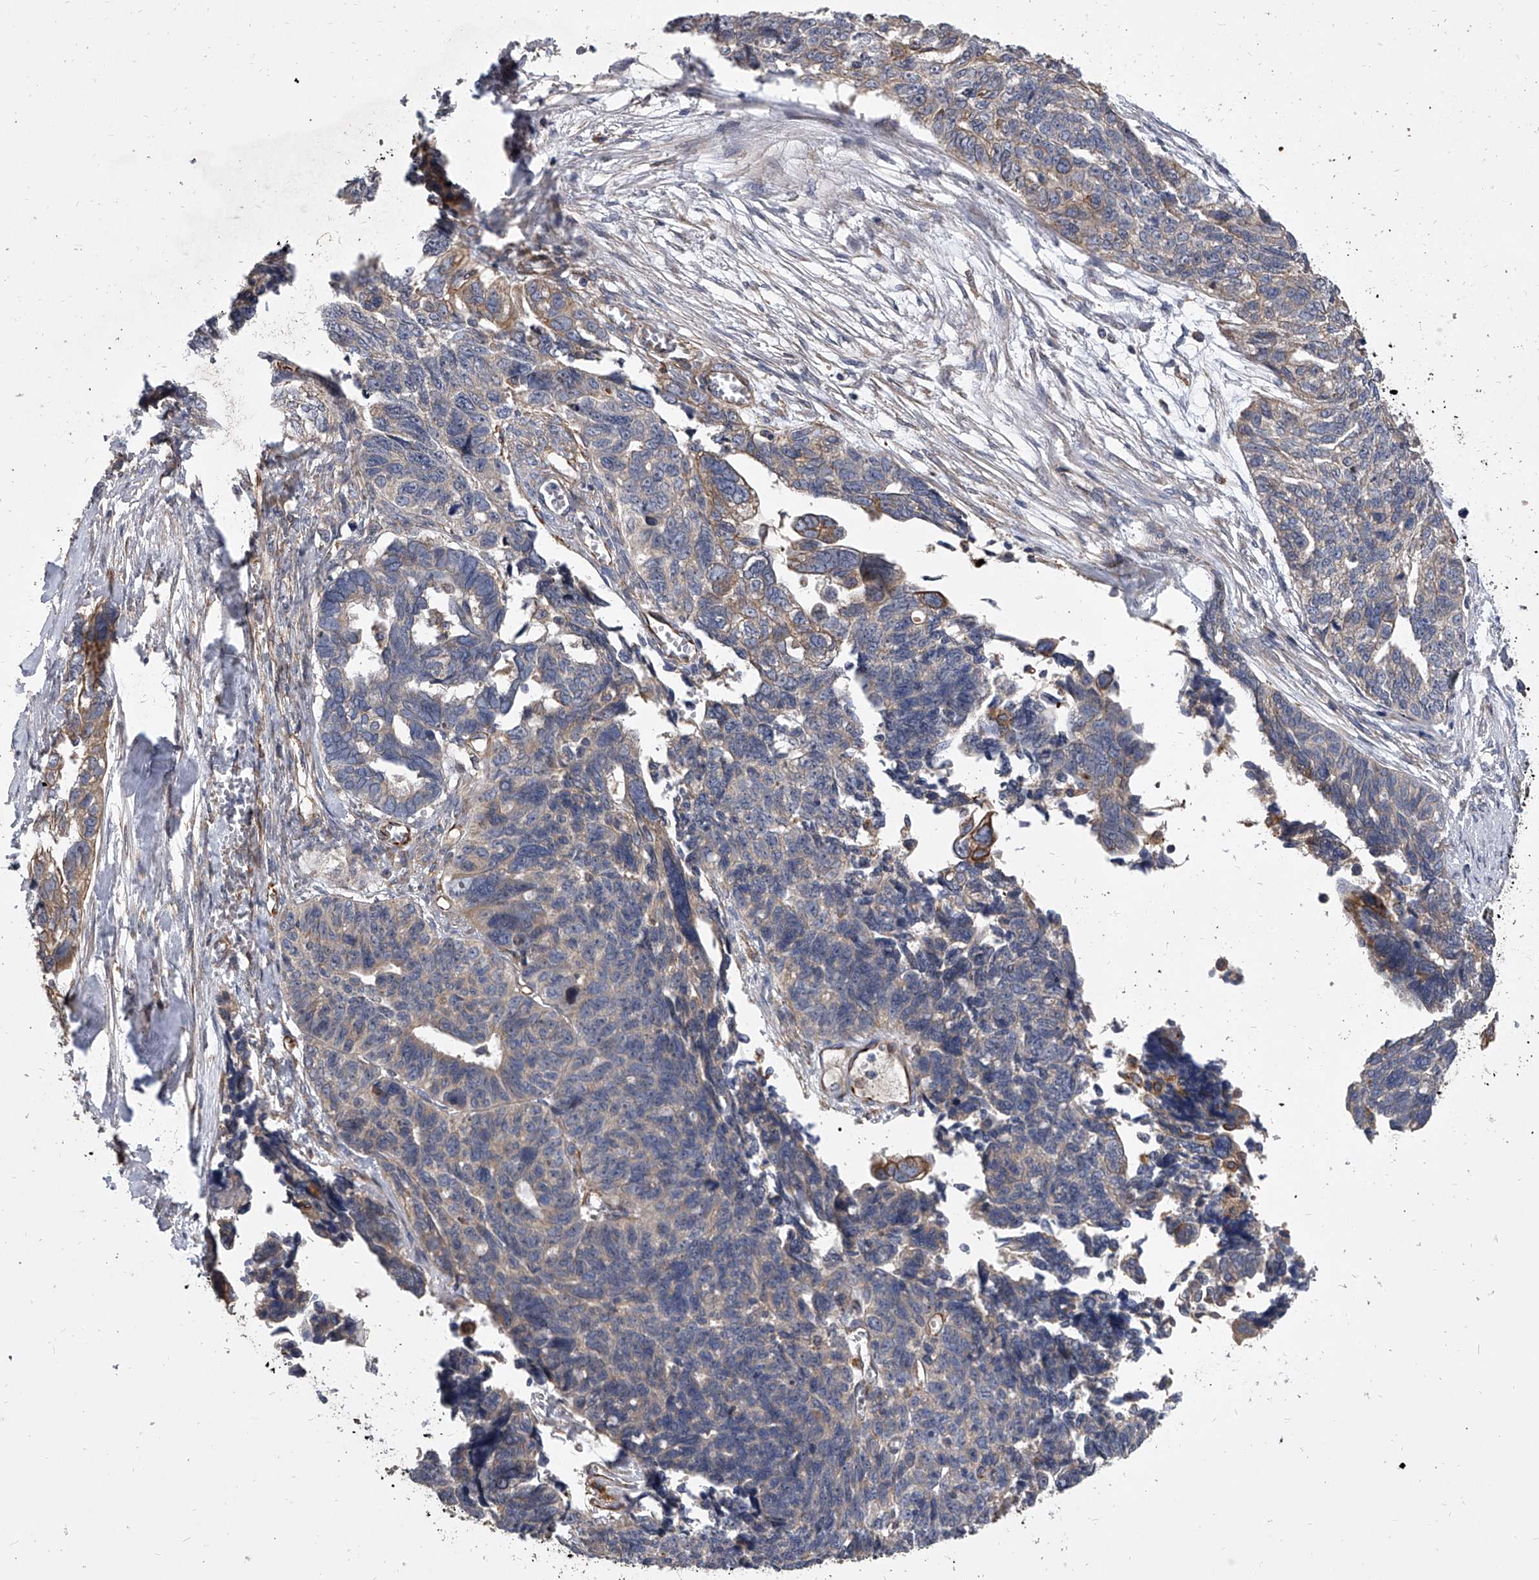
{"staining": {"intensity": "weak", "quantity": "<25%", "location": "cytoplasmic/membranous"}, "tissue": "ovarian cancer", "cell_type": "Tumor cells", "image_type": "cancer", "snomed": [{"axis": "morphology", "description": "Cystadenocarcinoma, serous, NOS"}, {"axis": "topography", "description": "Ovary"}], "caption": "Immunohistochemical staining of ovarian cancer reveals no significant positivity in tumor cells. (Stains: DAB (3,3'-diaminobenzidine) immunohistochemistry (IHC) with hematoxylin counter stain, Microscopy: brightfield microscopy at high magnification).", "gene": "EXOC4", "patient": {"sex": "female", "age": 79}}